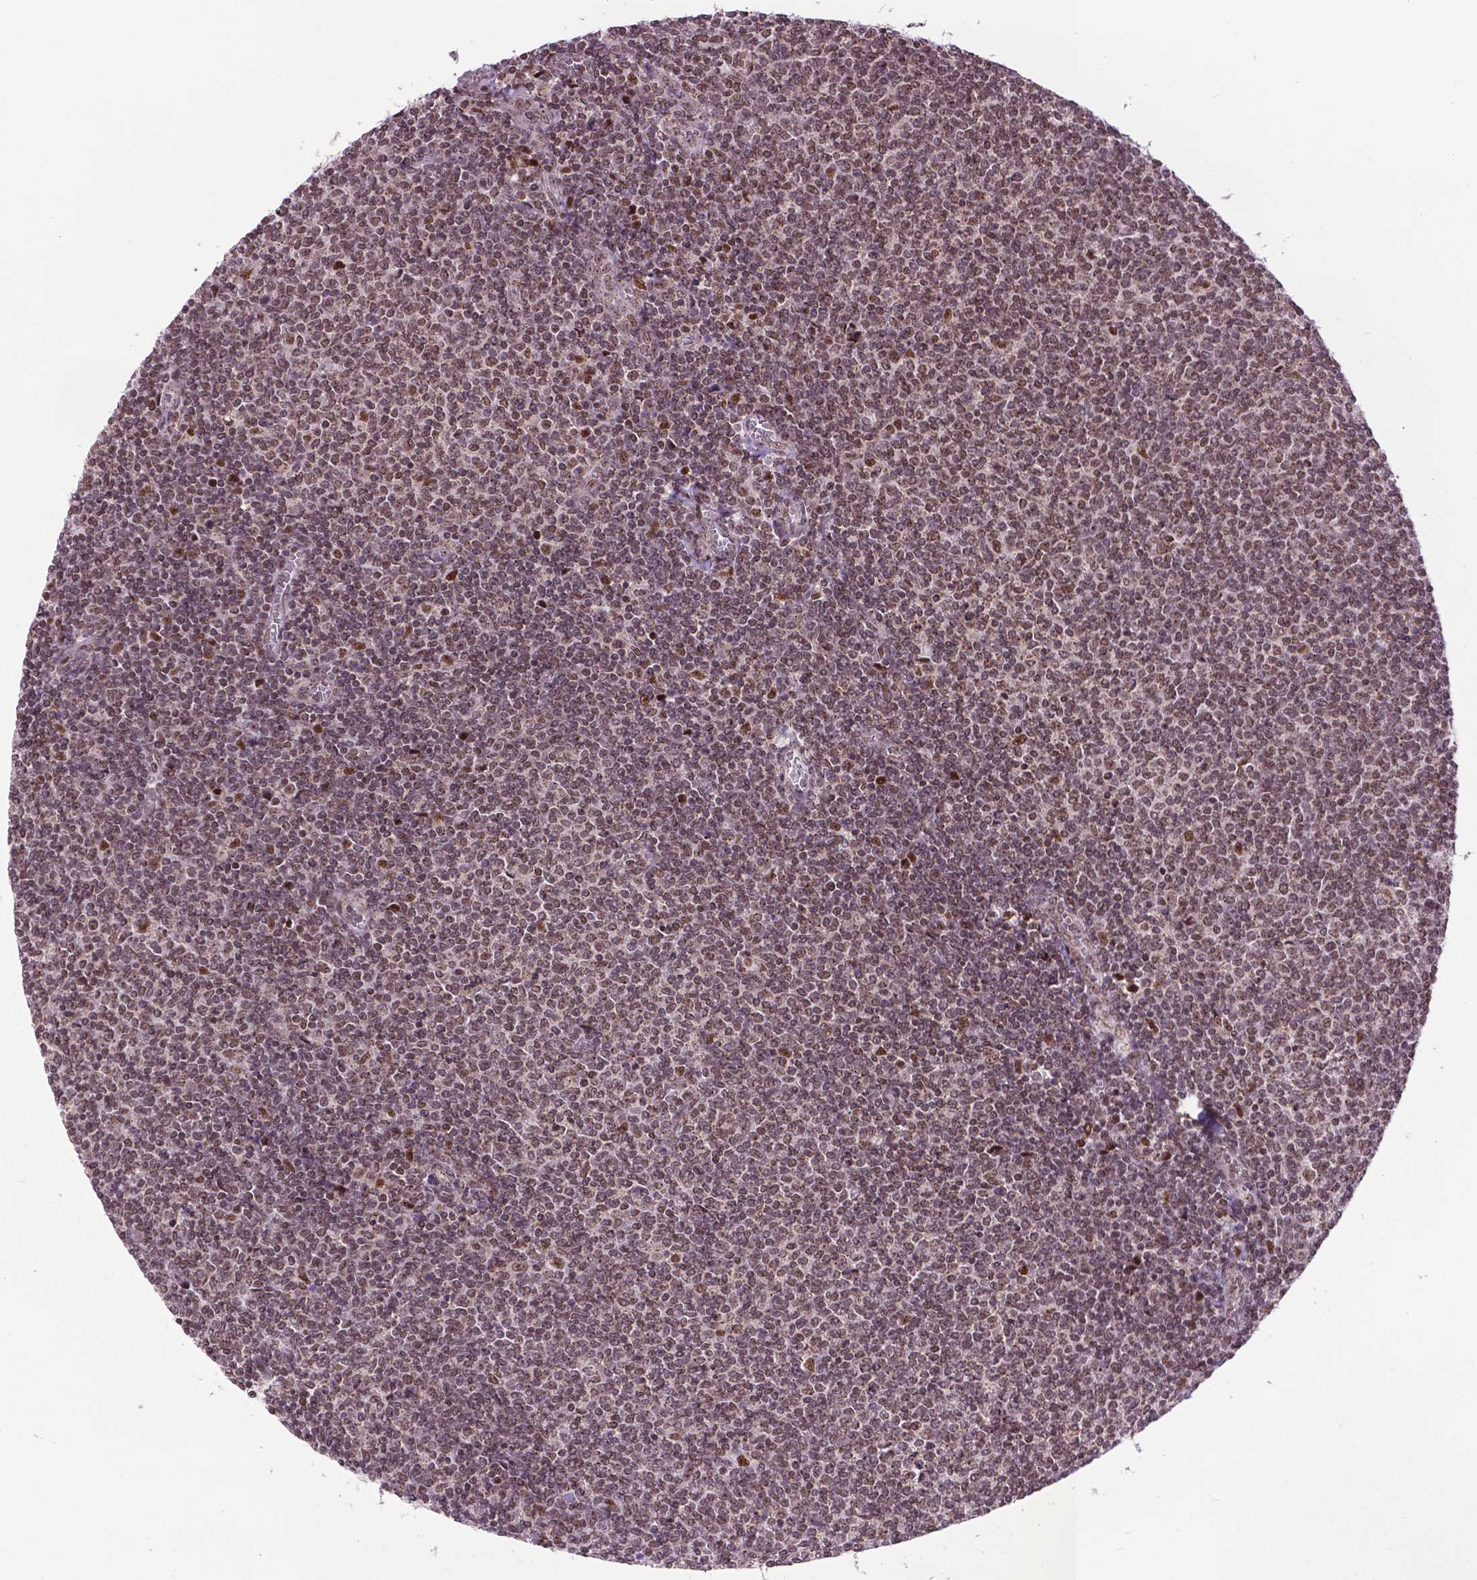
{"staining": {"intensity": "weak", "quantity": "25%-75%", "location": "nuclear"}, "tissue": "lymphoma", "cell_type": "Tumor cells", "image_type": "cancer", "snomed": [{"axis": "morphology", "description": "Malignant lymphoma, non-Hodgkin's type, Low grade"}, {"axis": "topography", "description": "Lymph node"}], "caption": "Tumor cells show low levels of weak nuclear expression in approximately 25%-75% of cells in human lymphoma.", "gene": "EAF1", "patient": {"sex": "male", "age": 52}}